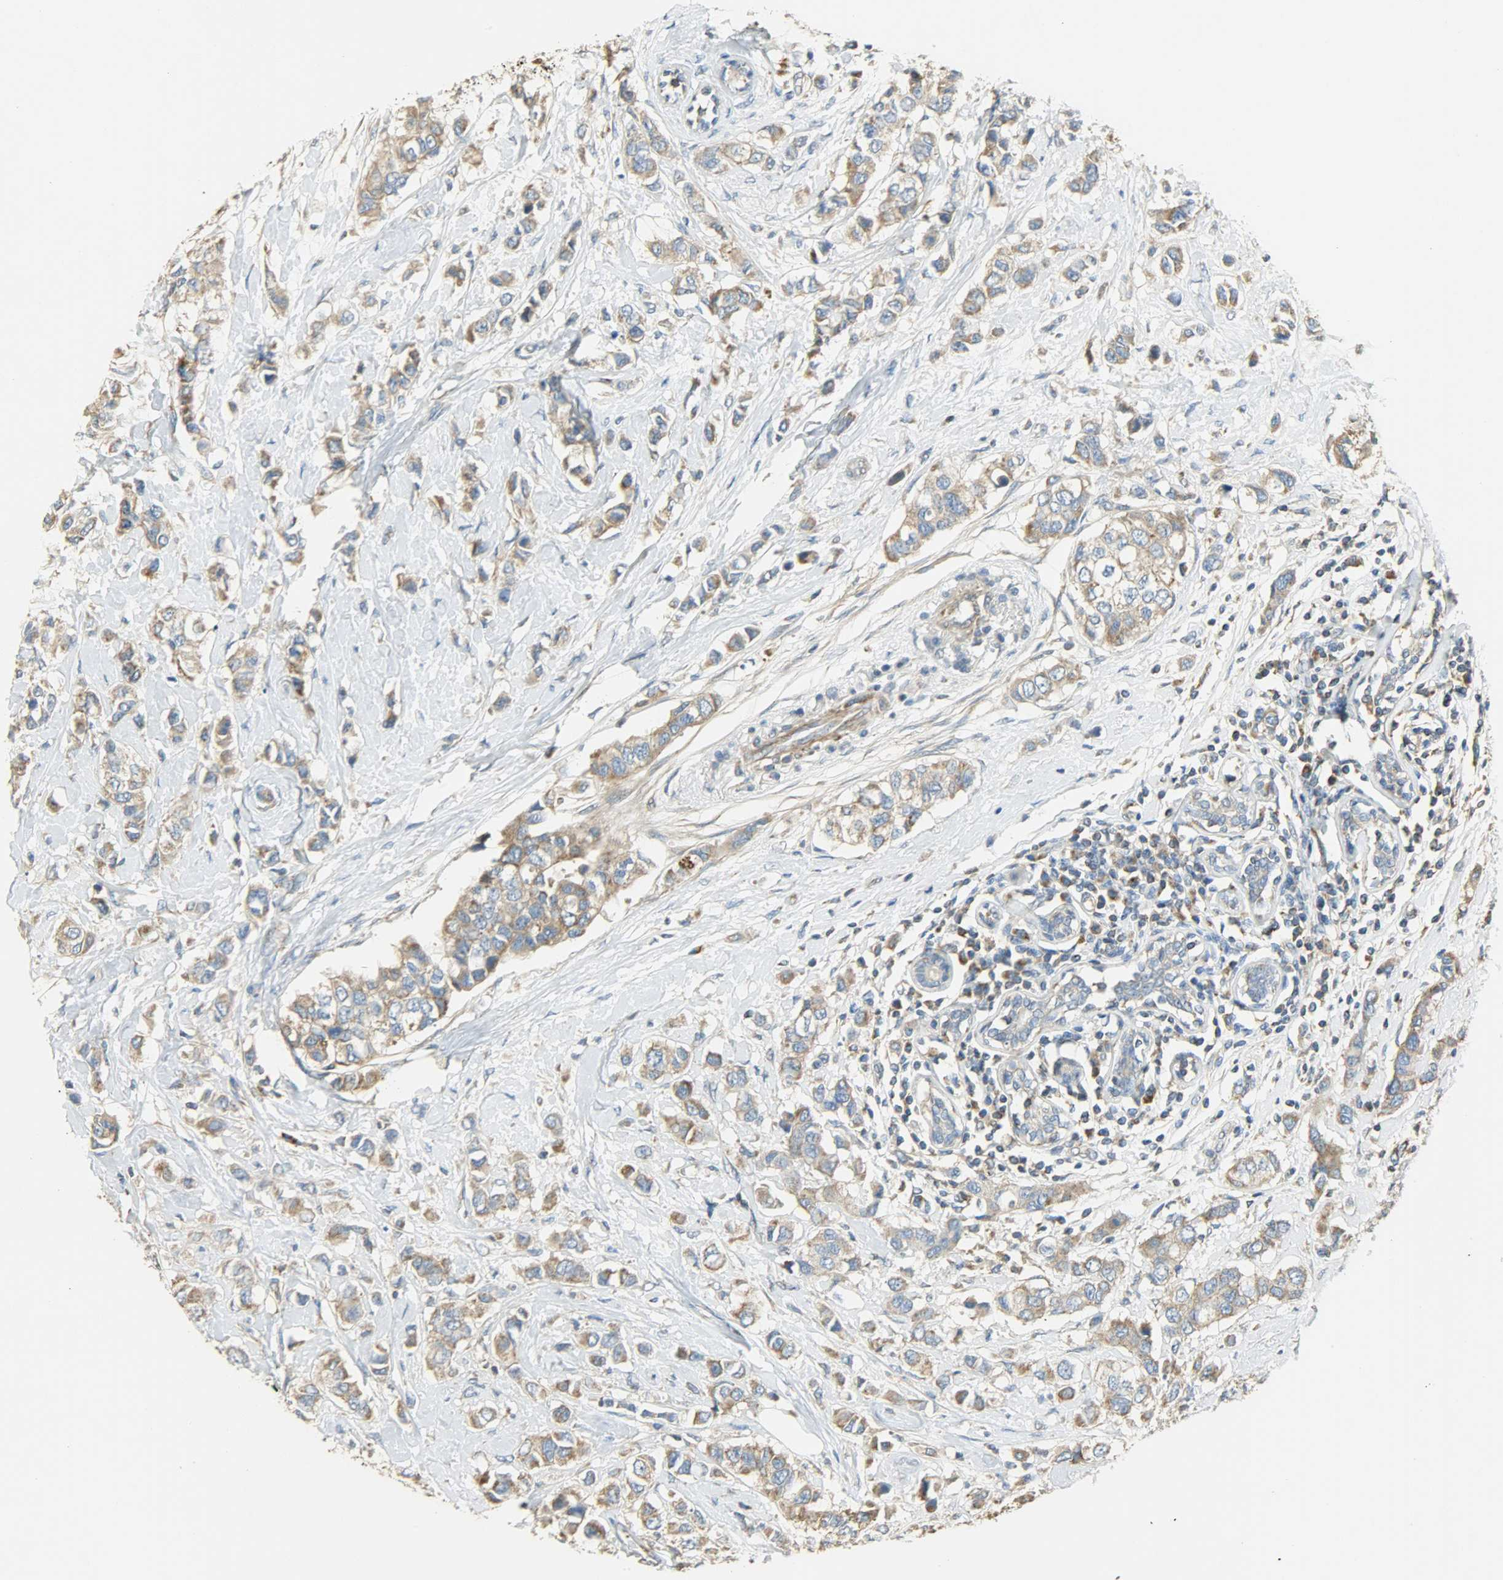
{"staining": {"intensity": "moderate", "quantity": ">75%", "location": "cytoplasmic/membranous"}, "tissue": "breast cancer", "cell_type": "Tumor cells", "image_type": "cancer", "snomed": [{"axis": "morphology", "description": "Duct carcinoma"}, {"axis": "topography", "description": "Breast"}], "caption": "This is an image of immunohistochemistry staining of breast cancer (invasive ductal carcinoma), which shows moderate expression in the cytoplasmic/membranous of tumor cells.", "gene": "NNT", "patient": {"sex": "female", "age": 50}}